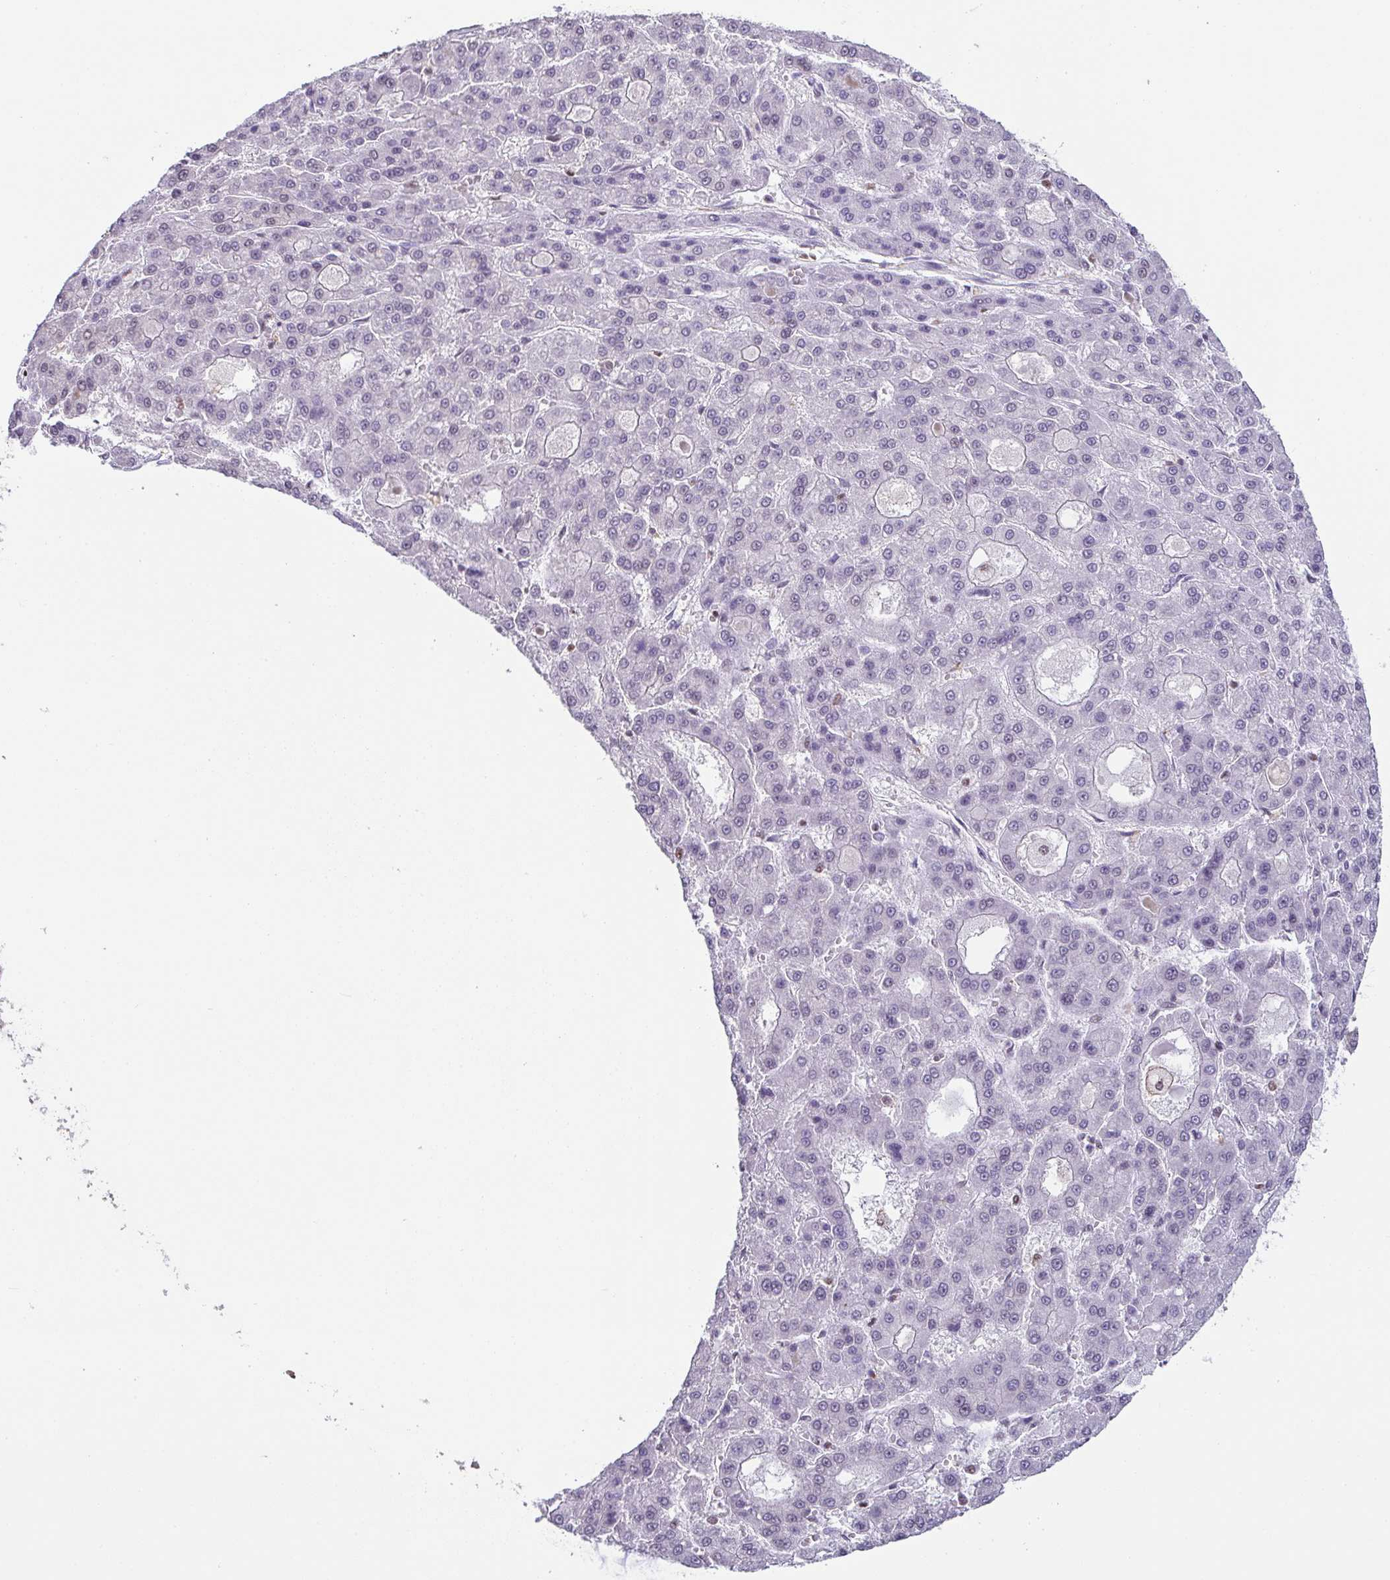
{"staining": {"intensity": "negative", "quantity": "none", "location": "none"}, "tissue": "liver cancer", "cell_type": "Tumor cells", "image_type": "cancer", "snomed": [{"axis": "morphology", "description": "Carcinoma, Hepatocellular, NOS"}, {"axis": "topography", "description": "Liver"}], "caption": "This is a micrograph of immunohistochemistry staining of liver hepatocellular carcinoma, which shows no expression in tumor cells.", "gene": "BTBD10", "patient": {"sex": "male", "age": 70}}